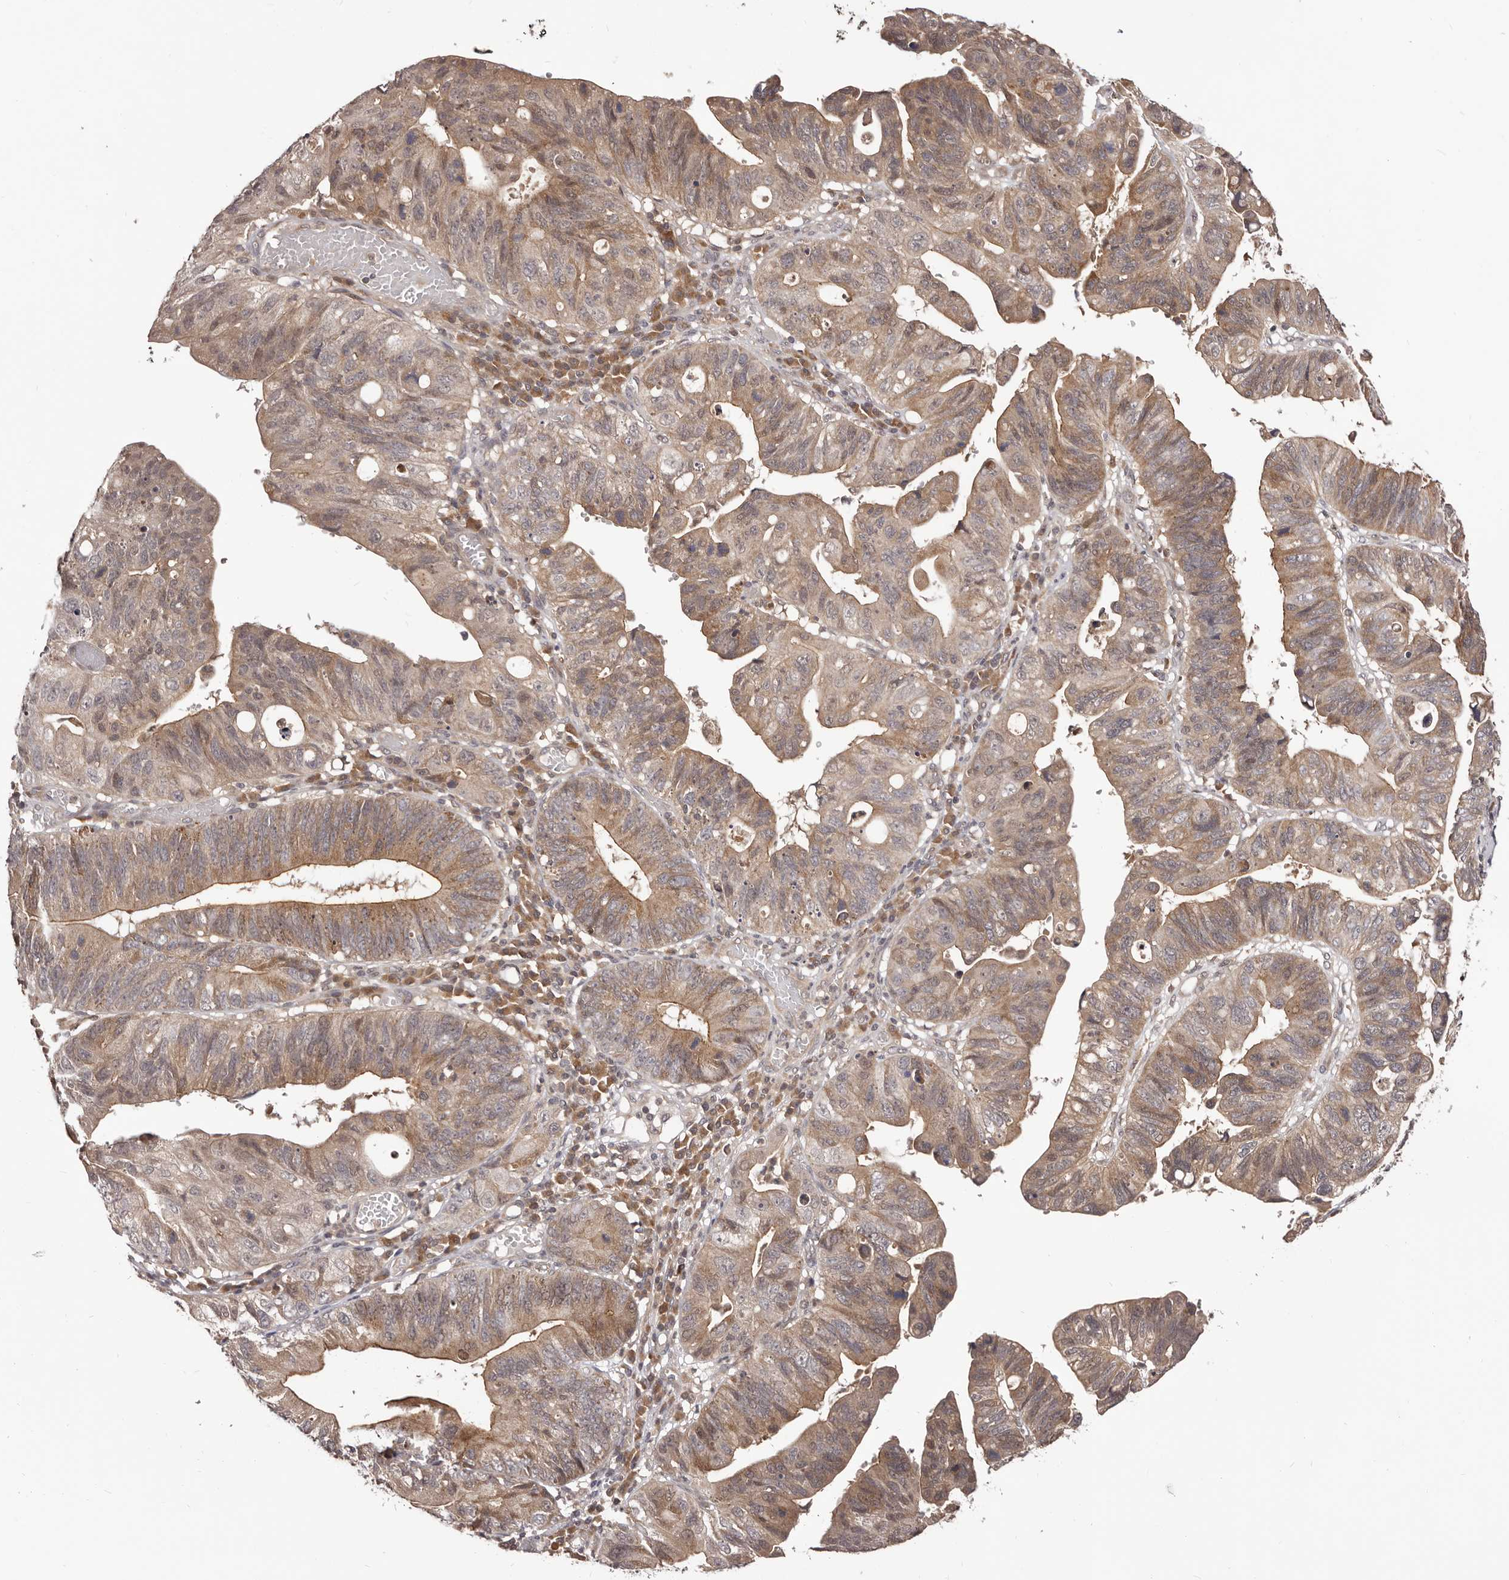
{"staining": {"intensity": "moderate", "quantity": ">75%", "location": "cytoplasmic/membranous"}, "tissue": "stomach cancer", "cell_type": "Tumor cells", "image_type": "cancer", "snomed": [{"axis": "morphology", "description": "Adenocarcinoma, NOS"}, {"axis": "topography", "description": "Stomach"}], "caption": "Protein staining of stomach adenocarcinoma tissue shows moderate cytoplasmic/membranous expression in about >75% of tumor cells. The protein is stained brown, and the nuclei are stained in blue (DAB (3,3'-diaminobenzidine) IHC with brightfield microscopy, high magnification).", "gene": "MDP1", "patient": {"sex": "male", "age": 59}}